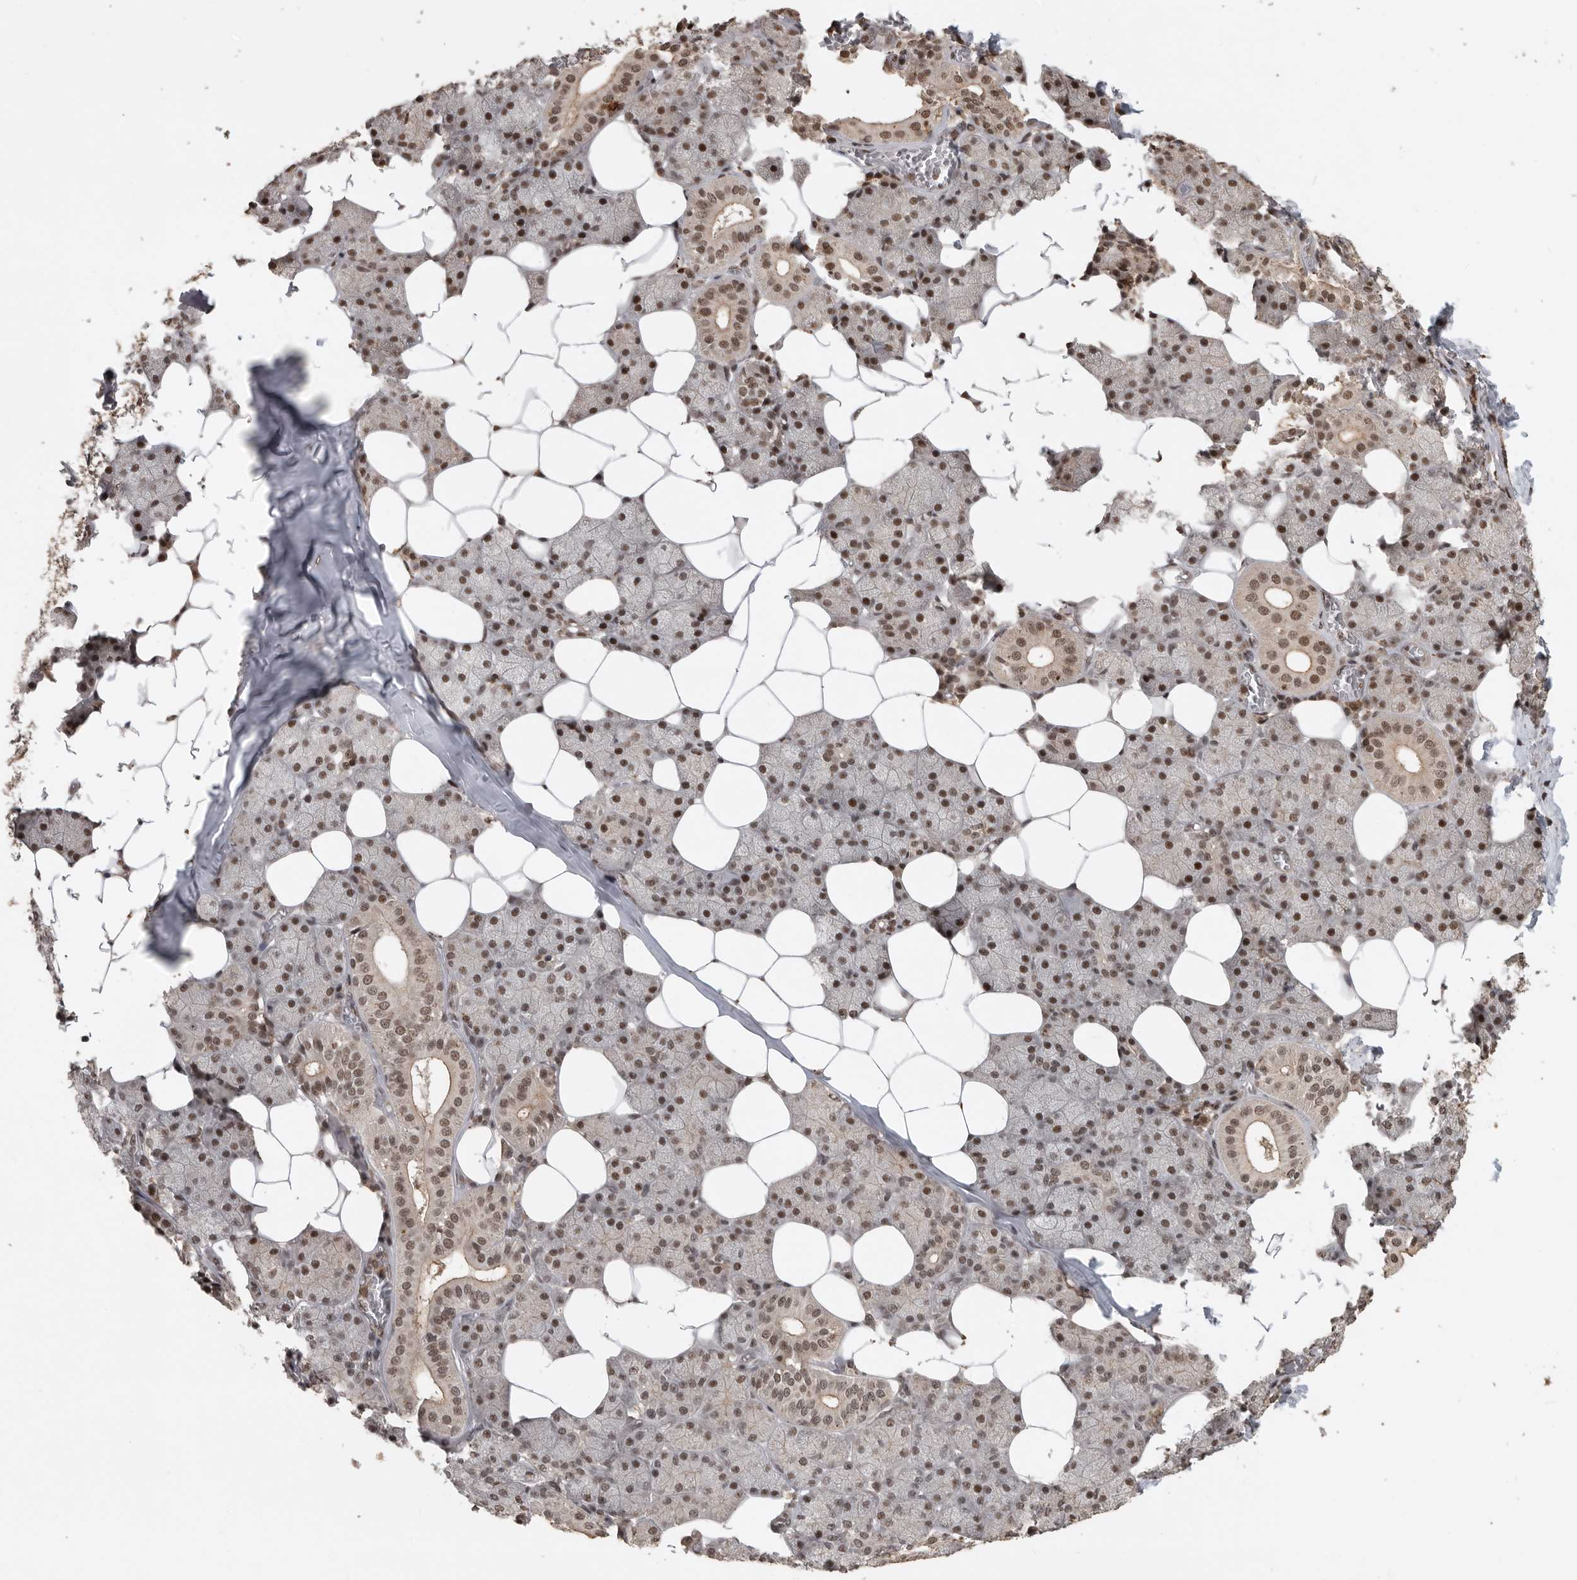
{"staining": {"intensity": "moderate", "quantity": ">75%", "location": "nuclear"}, "tissue": "salivary gland", "cell_type": "Glandular cells", "image_type": "normal", "snomed": [{"axis": "morphology", "description": "Normal tissue, NOS"}, {"axis": "topography", "description": "Salivary gland"}], "caption": "Protein staining of normal salivary gland reveals moderate nuclear positivity in about >75% of glandular cells.", "gene": "CBLL1", "patient": {"sex": "female", "age": 33}}